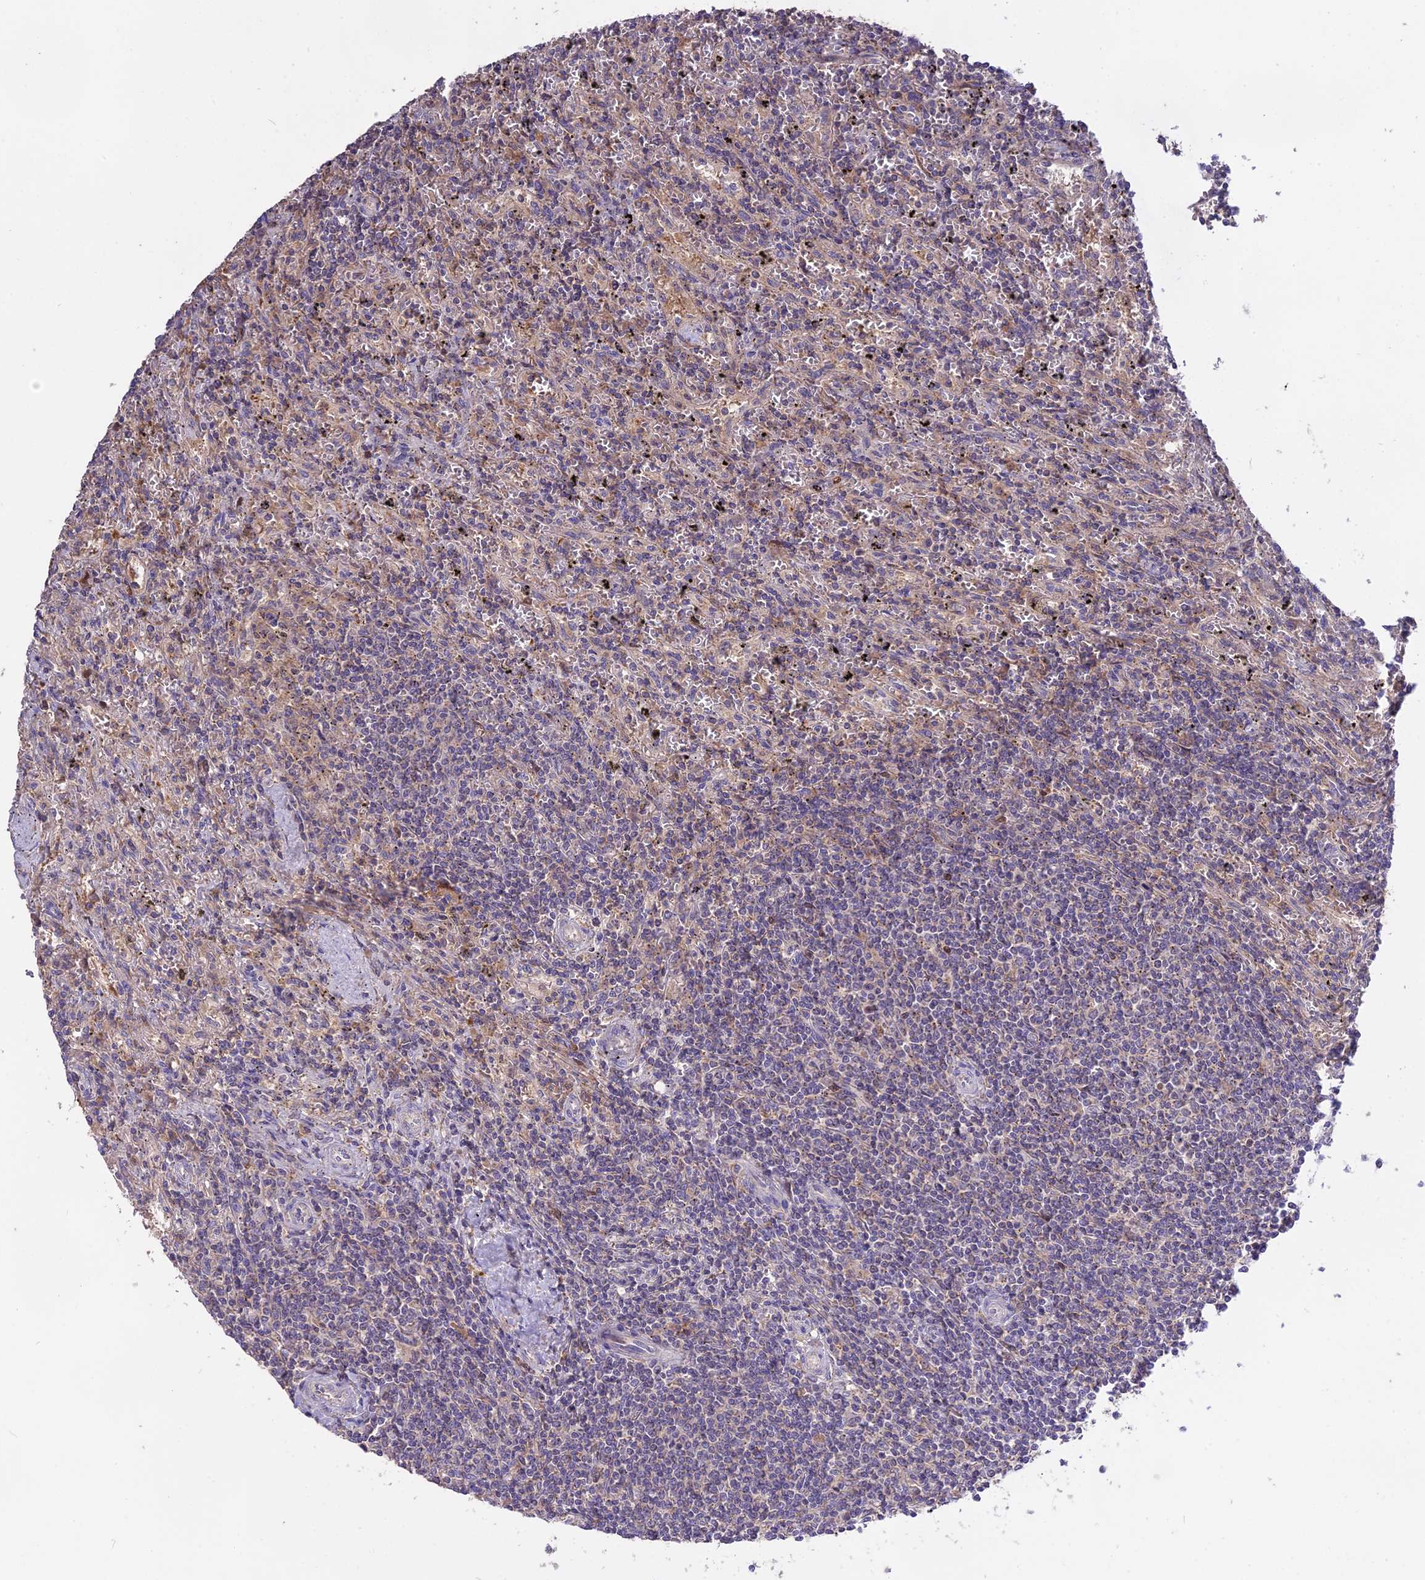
{"staining": {"intensity": "negative", "quantity": "none", "location": "none"}, "tissue": "lymphoma", "cell_type": "Tumor cells", "image_type": "cancer", "snomed": [{"axis": "morphology", "description": "Malignant lymphoma, non-Hodgkin's type, Low grade"}, {"axis": "topography", "description": "Spleen"}], "caption": "DAB (3,3'-diaminobenzidine) immunohistochemical staining of lymphoma exhibits no significant staining in tumor cells.", "gene": "NUDT8", "patient": {"sex": "male", "age": 76}}